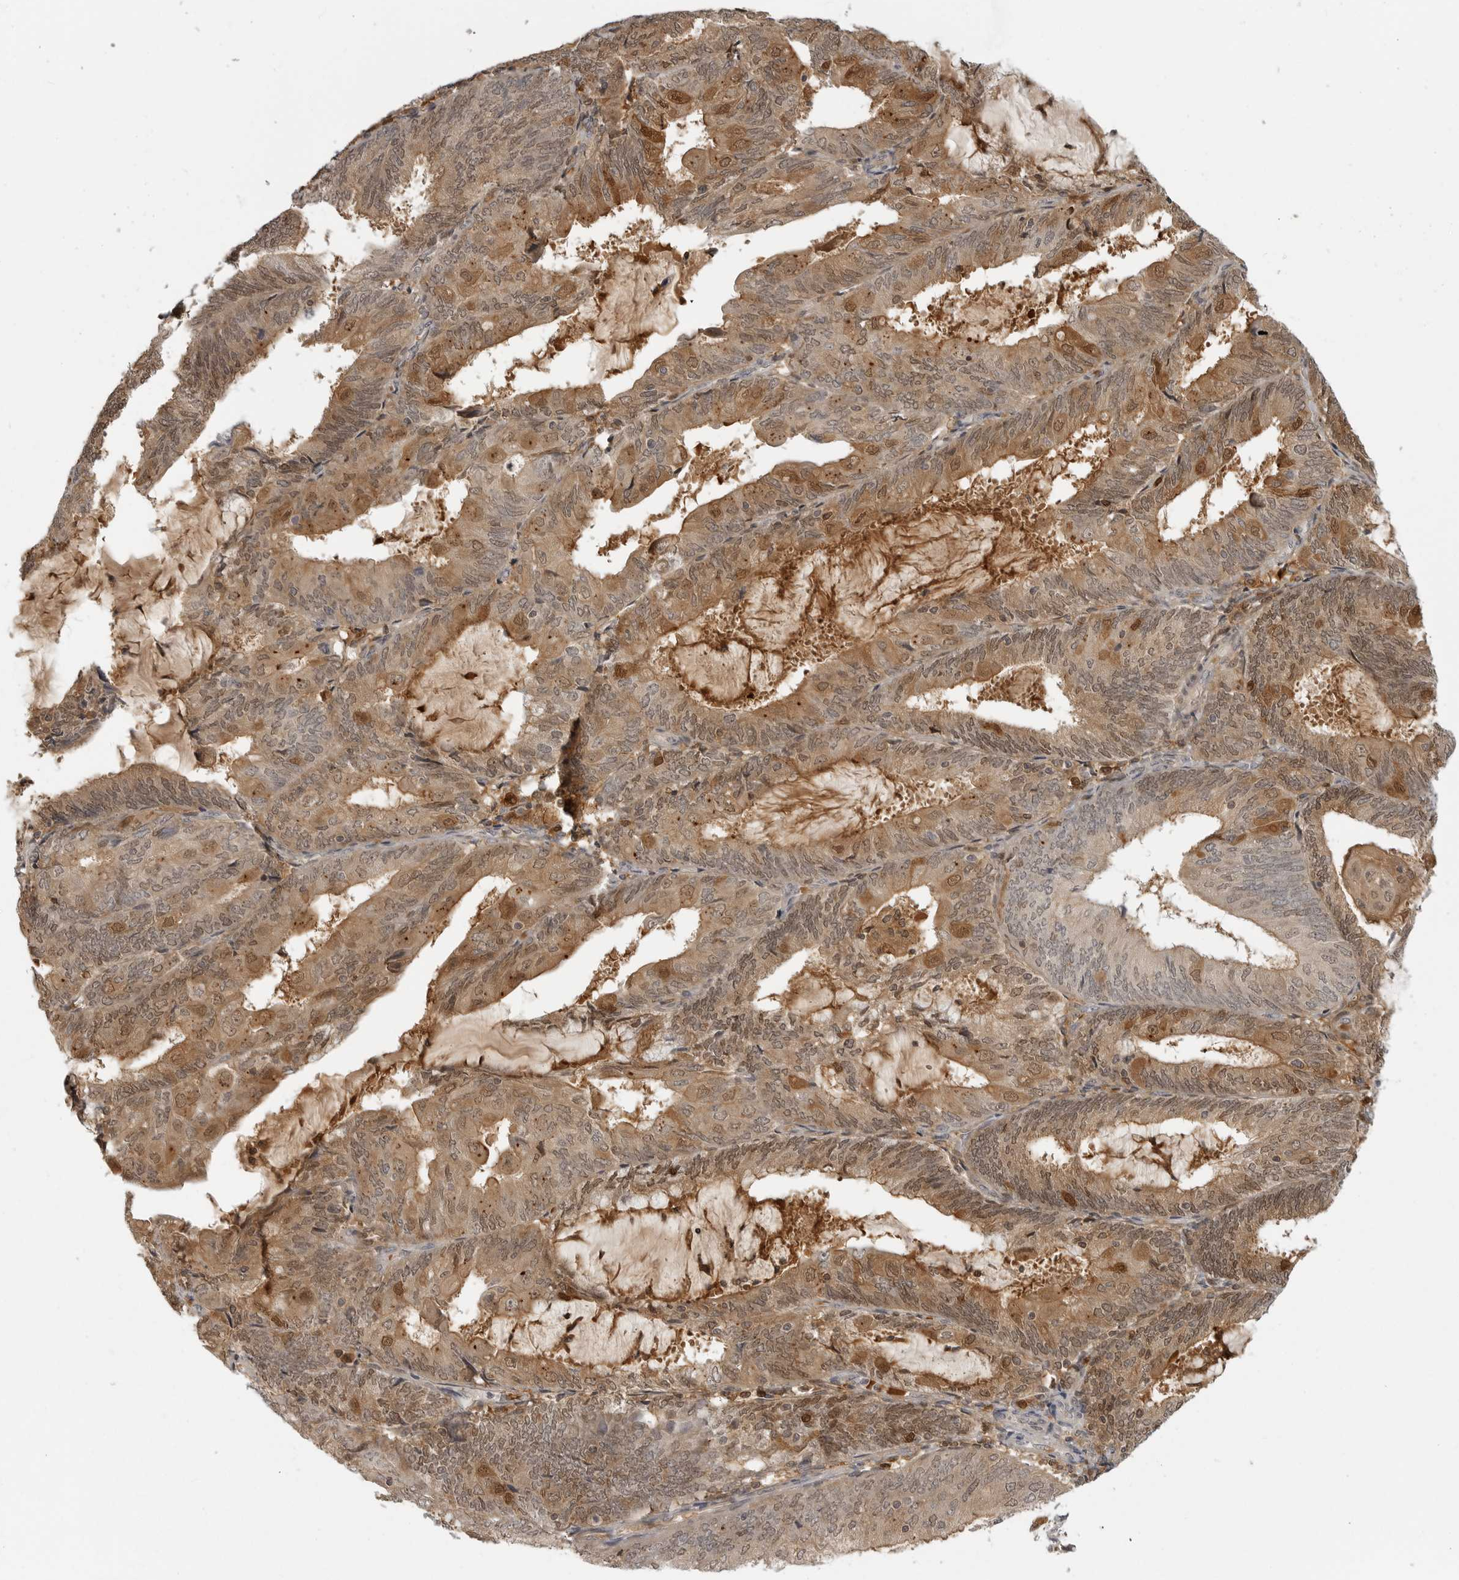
{"staining": {"intensity": "moderate", "quantity": ">75%", "location": "cytoplasmic/membranous,nuclear"}, "tissue": "endometrial cancer", "cell_type": "Tumor cells", "image_type": "cancer", "snomed": [{"axis": "morphology", "description": "Adenocarcinoma, NOS"}, {"axis": "topography", "description": "Endometrium"}], "caption": "A brown stain shows moderate cytoplasmic/membranous and nuclear staining of a protein in human endometrial cancer tumor cells.", "gene": "CTIF", "patient": {"sex": "female", "age": 81}}